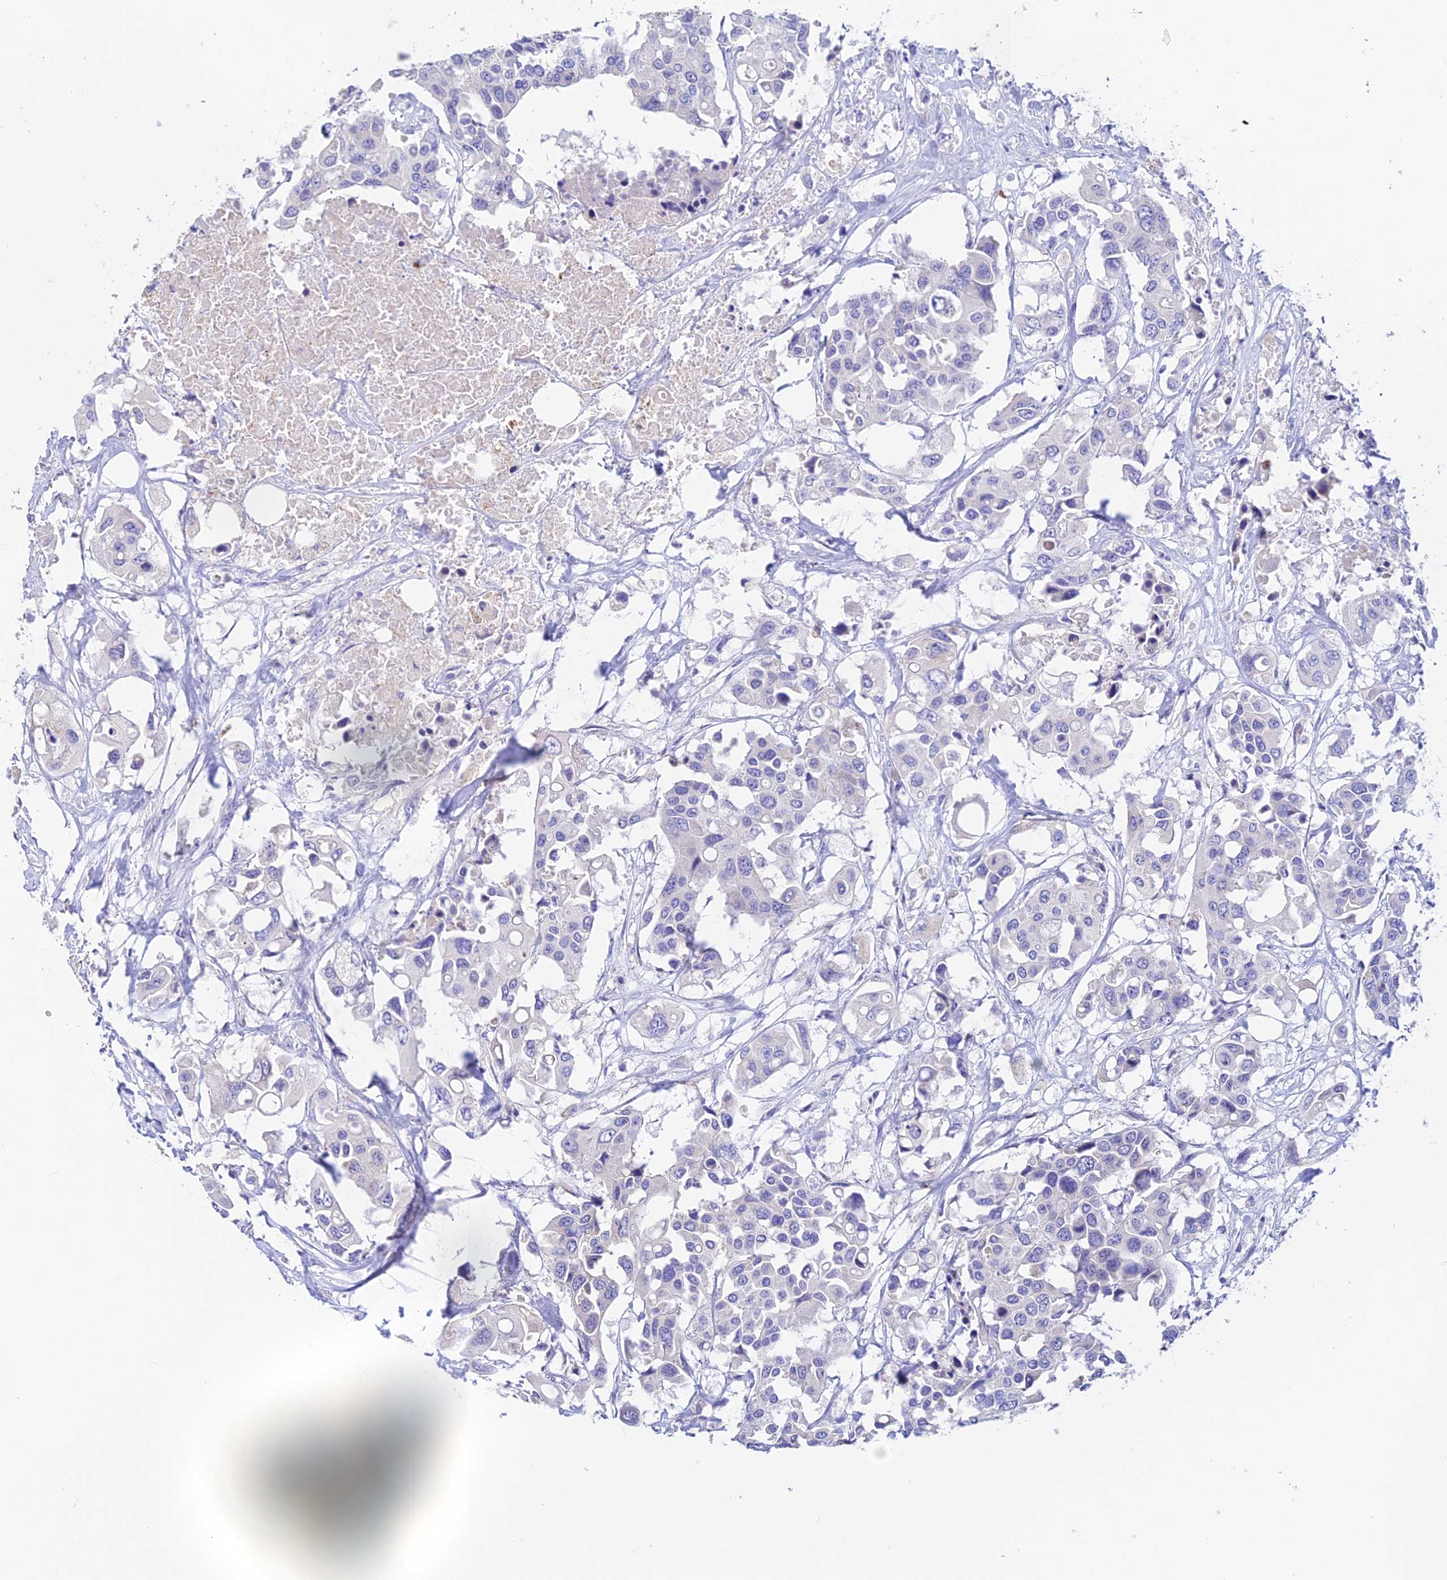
{"staining": {"intensity": "negative", "quantity": "none", "location": "none"}, "tissue": "colorectal cancer", "cell_type": "Tumor cells", "image_type": "cancer", "snomed": [{"axis": "morphology", "description": "Adenocarcinoma, NOS"}, {"axis": "topography", "description": "Colon"}], "caption": "The photomicrograph displays no significant staining in tumor cells of colorectal cancer (adenocarcinoma).", "gene": "EMC3", "patient": {"sex": "male", "age": 77}}